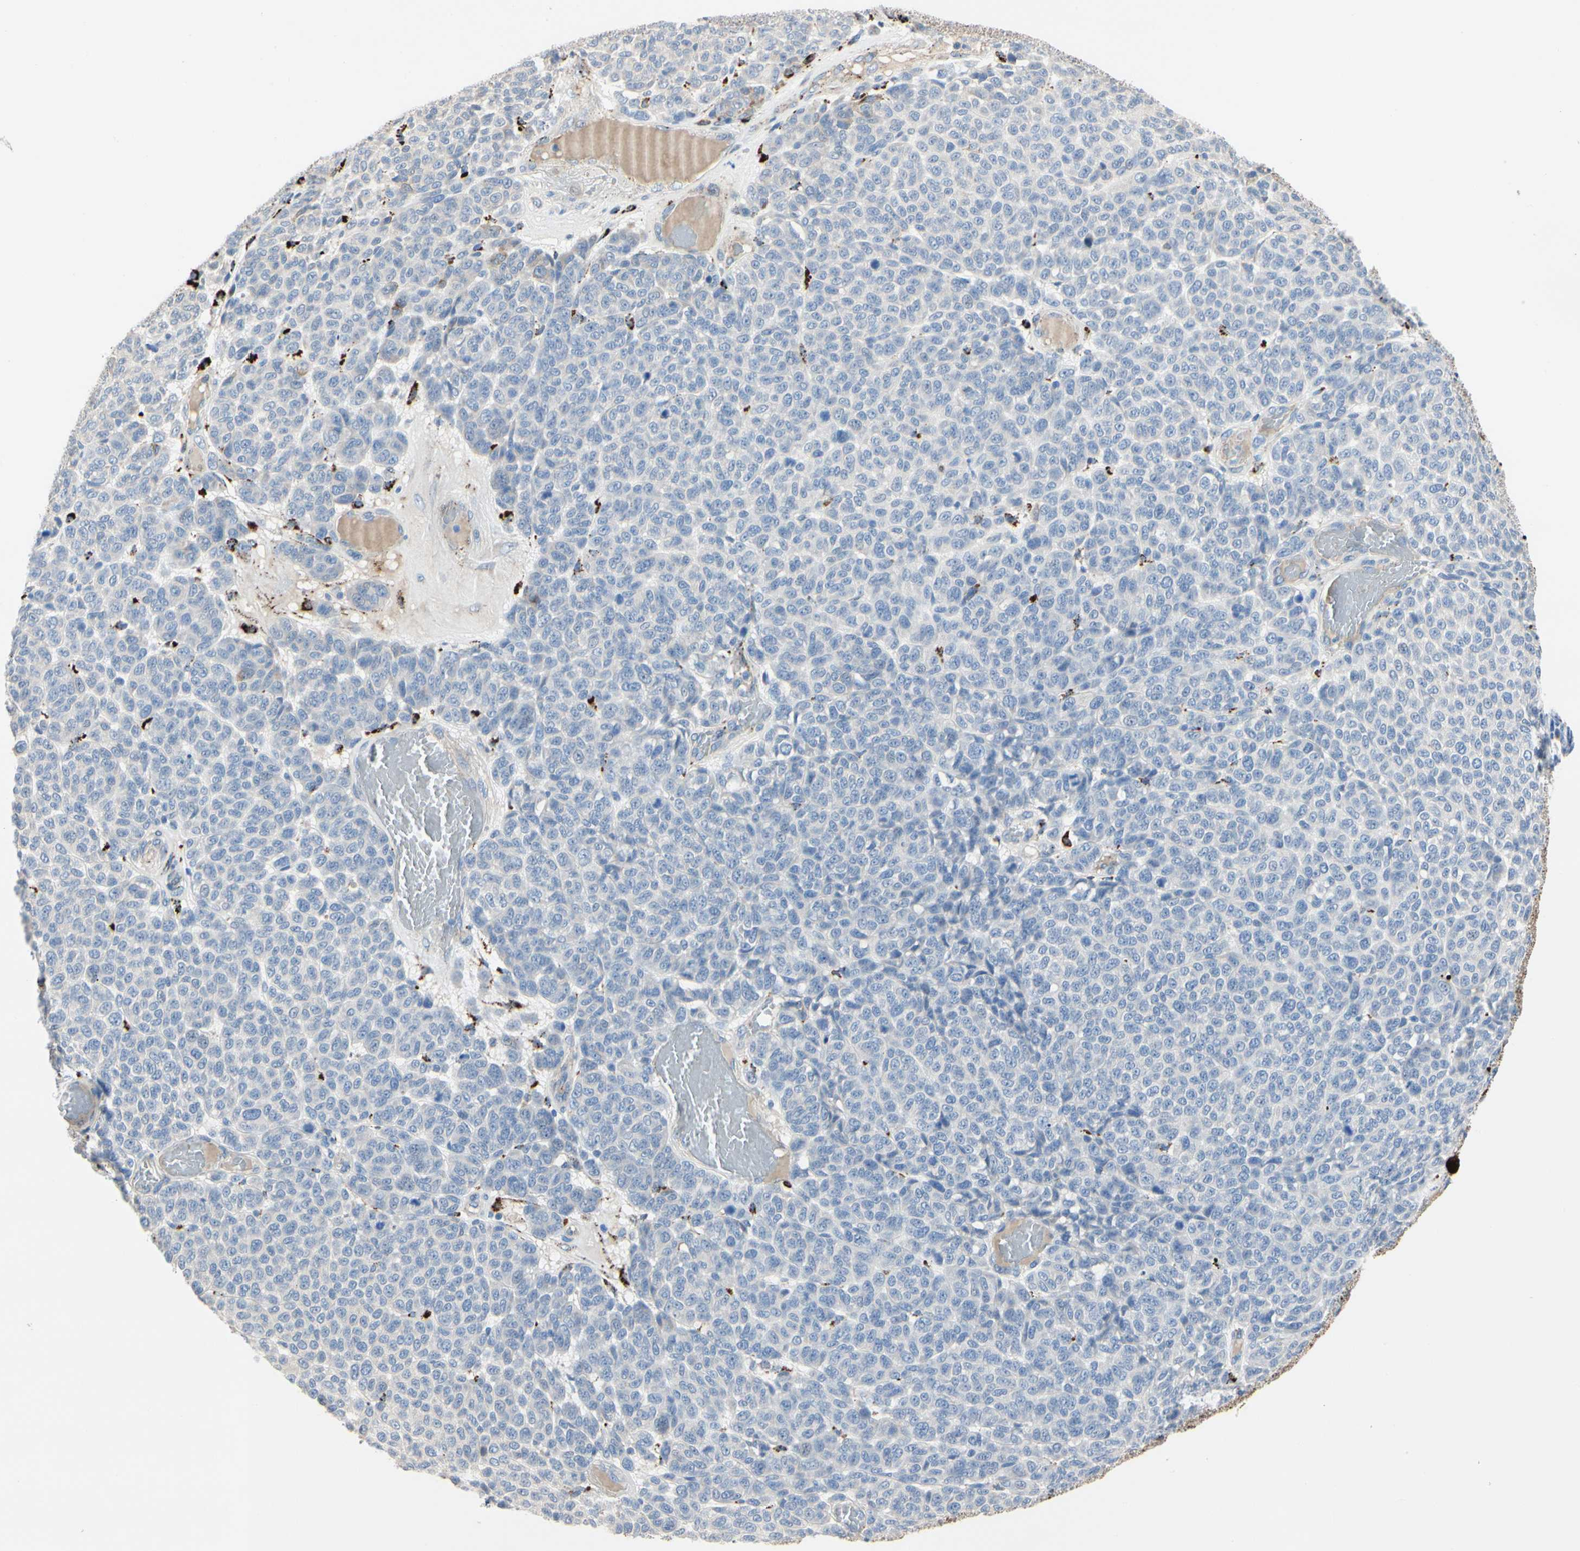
{"staining": {"intensity": "negative", "quantity": "none", "location": "none"}, "tissue": "melanoma", "cell_type": "Tumor cells", "image_type": "cancer", "snomed": [{"axis": "morphology", "description": "Malignant melanoma, NOS"}, {"axis": "topography", "description": "Skin"}], "caption": "An immunohistochemistry histopathology image of melanoma is shown. There is no staining in tumor cells of melanoma.", "gene": "RETSAT", "patient": {"sex": "male", "age": 59}}